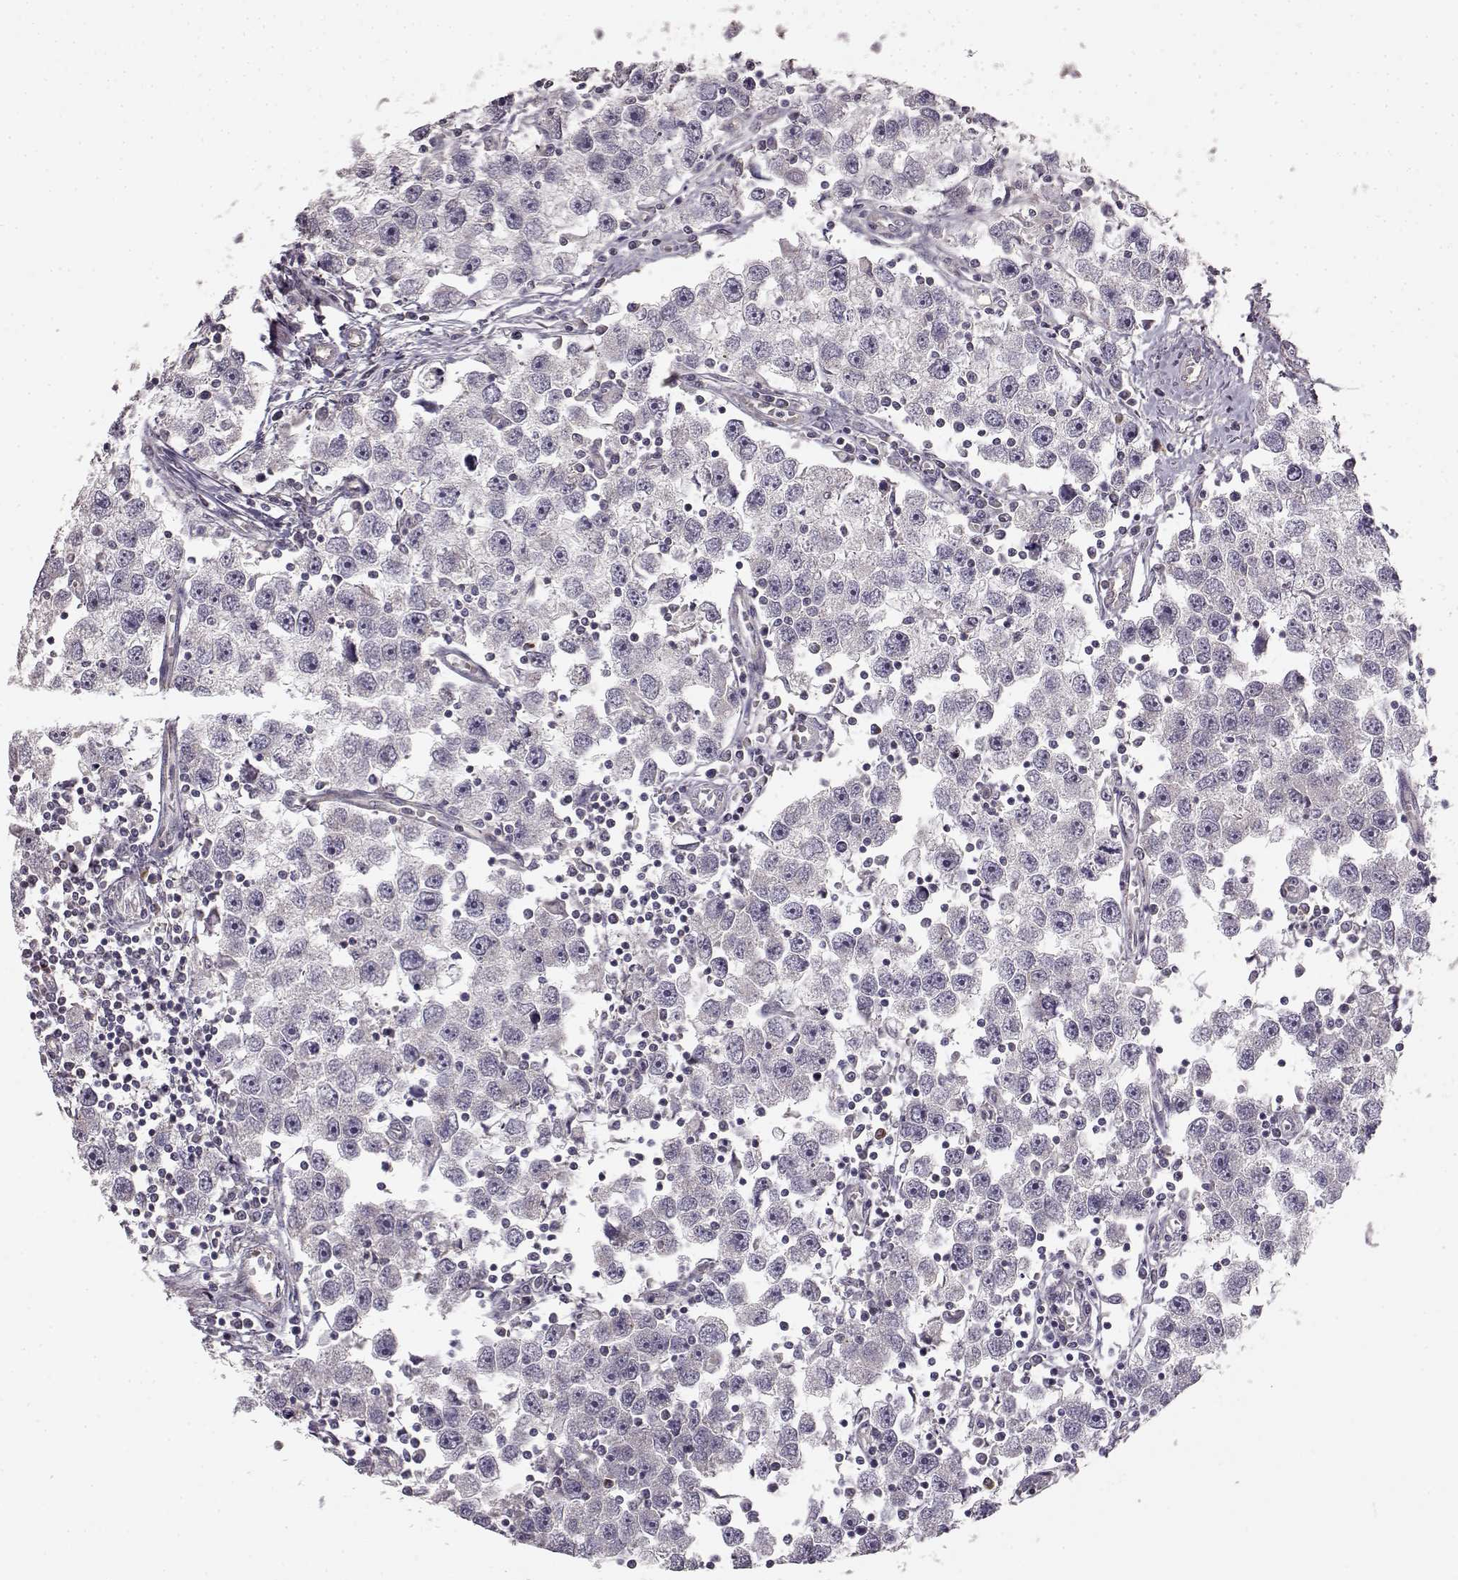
{"staining": {"intensity": "negative", "quantity": "none", "location": "none"}, "tissue": "testis cancer", "cell_type": "Tumor cells", "image_type": "cancer", "snomed": [{"axis": "morphology", "description": "Seminoma, NOS"}, {"axis": "topography", "description": "Testis"}], "caption": "Immunohistochemical staining of human testis cancer exhibits no significant positivity in tumor cells.", "gene": "ERBB3", "patient": {"sex": "male", "age": 30}}